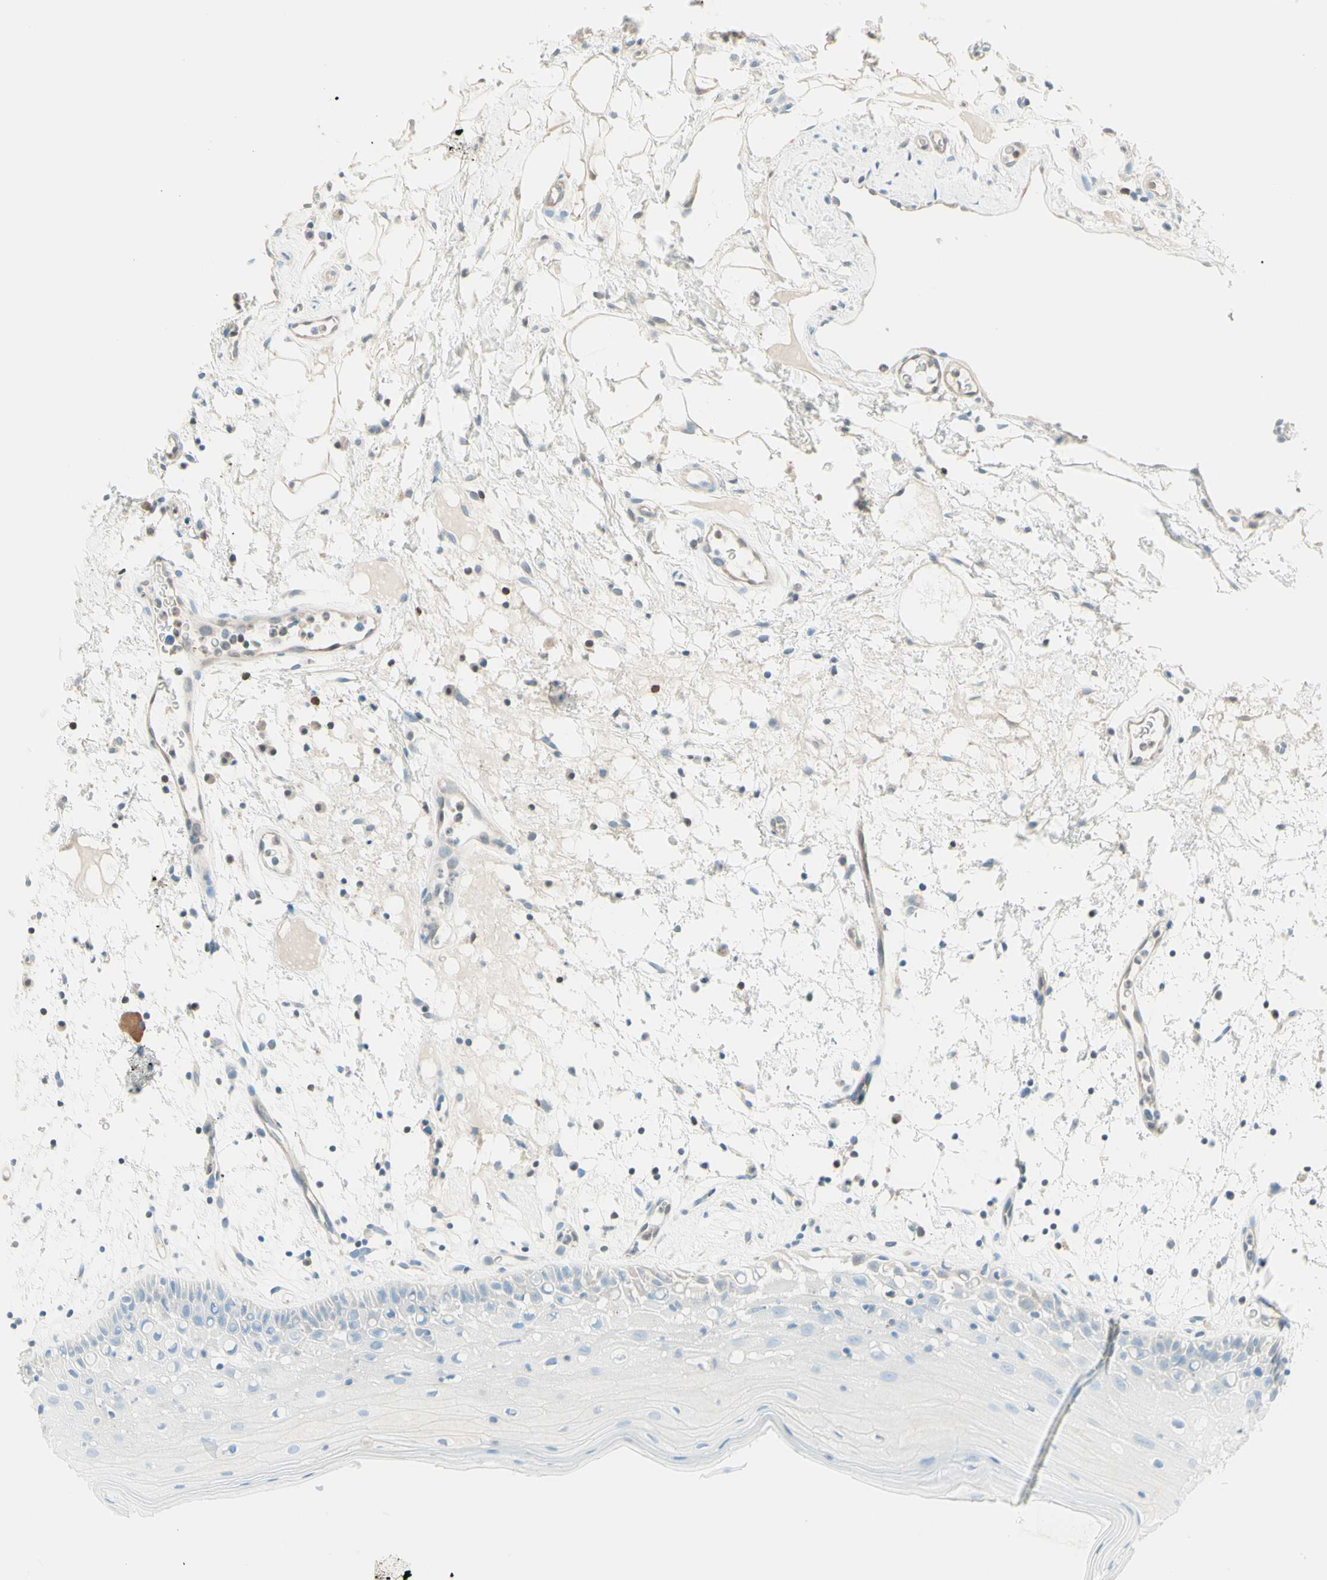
{"staining": {"intensity": "weak", "quantity": "<25%", "location": "nuclear"}, "tissue": "oral mucosa", "cell_type": "Squamous epithelial cells", "image_type": "normal", "snomed": [{"axis": "morphology", "description": "Normal tissue, NOS"}, {"axis": "morphology", "description": "Squamous cell carcinoma, NOS"}, {"axis": "topography", "description": "Skeletal muscle"}, {"axis": "topography", "description": "Oral tissue"}], "caption": "This is a micrograph of IHC staining of normal oral mucosa, which shows no staining in squamous epithelial cells. (Stains: DAB immunohistochemistry with hematoxylin counter stain, Microscopy: brightfield microscopy at high magnification).", "gene": "UPK3B", "patient": {"sex": "male", "age": 71}}